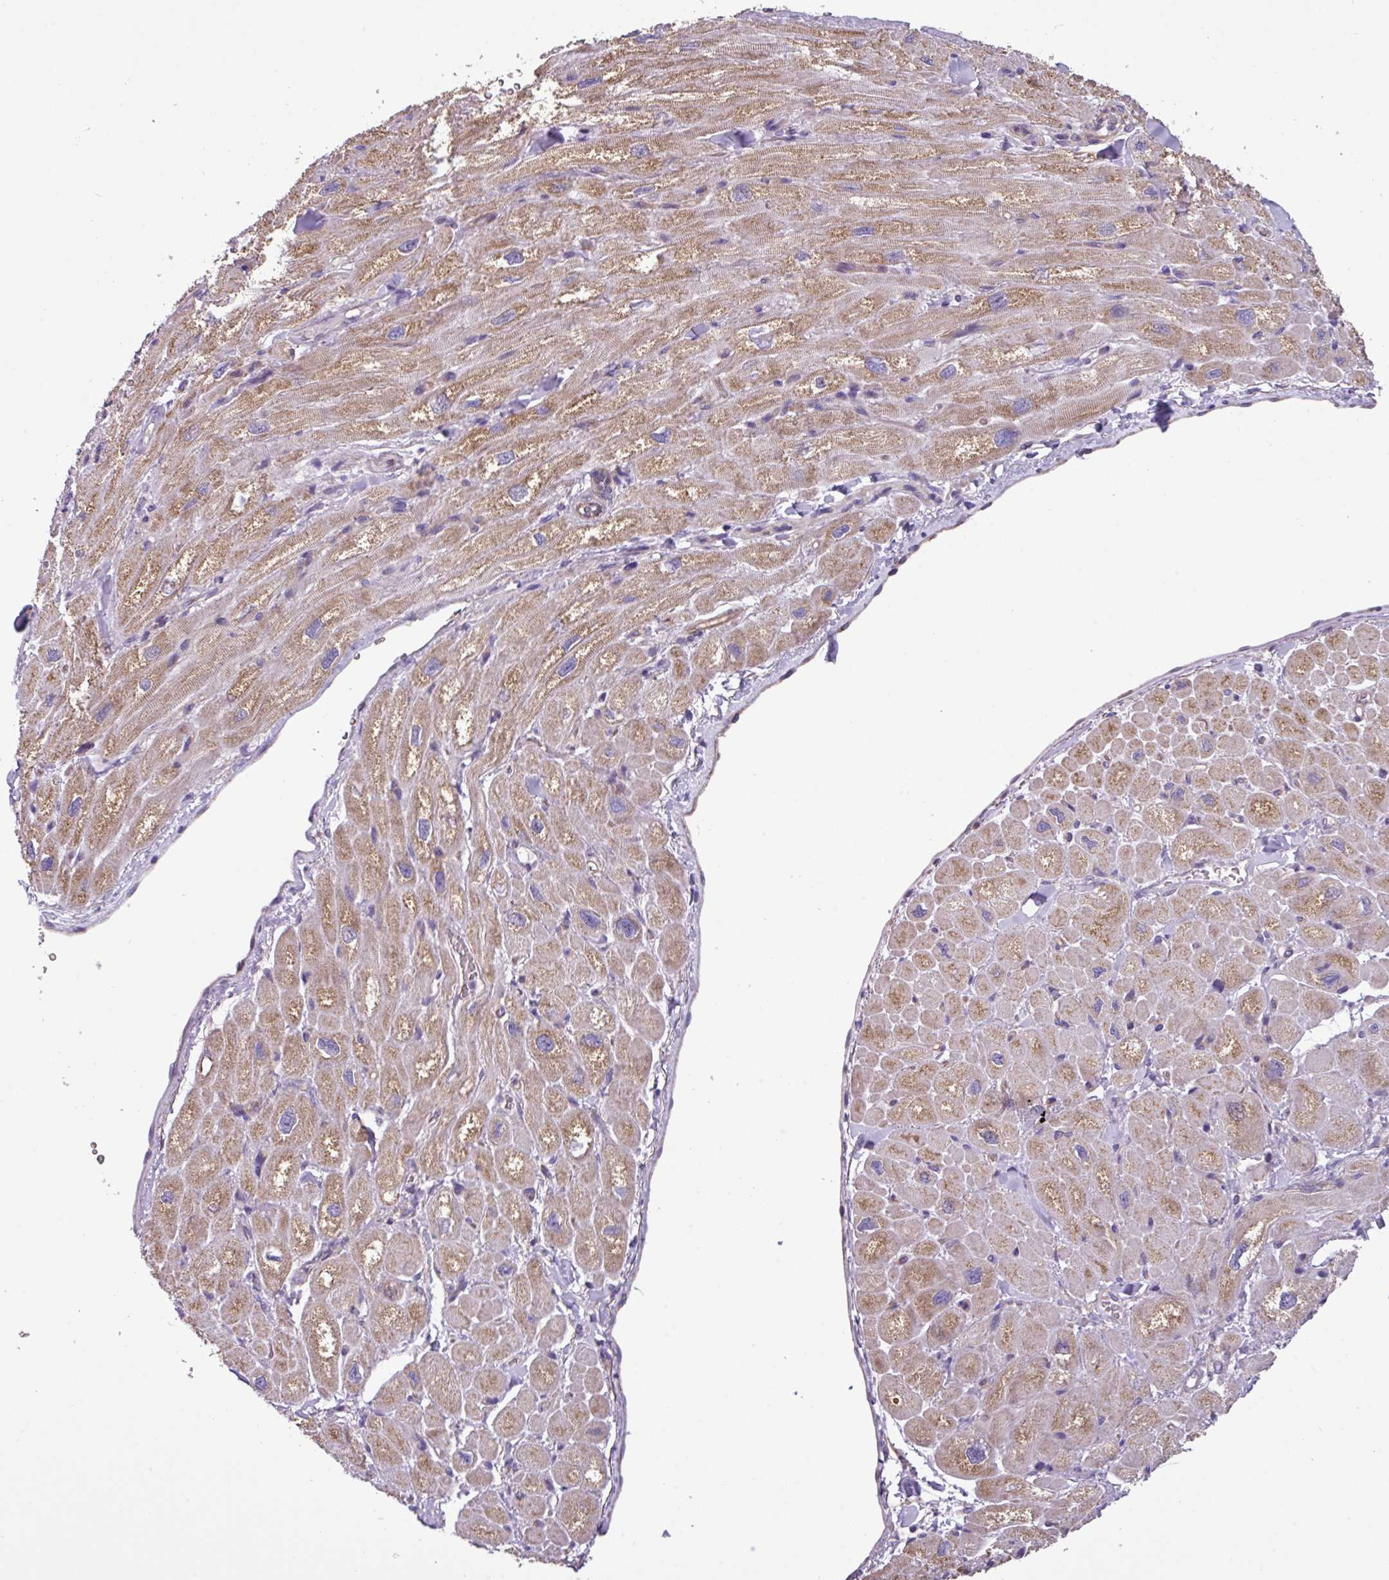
{"staining": {"intensity": "moderate", "quantity": "25%-75%", "location": "cytoplasmic/membranous"}, "tissue": "heart muscle", "cell_type": "Cardiomyocytes", "image_type": "normal", "snomed": [{"axis": "morphology", "description": "Normal tissue, NOS"}, {"axis": "topography", "description": "Heart"}], "caption": "This is a histology image of immunohistochemistry (IHC) staining of normal heart muscle, which shows moderate positivity in the cytoplasmic/membranous of cardiomyocytes.", "gene": "SLC23A2", "patient": {"sex": "male", "age": 65}}